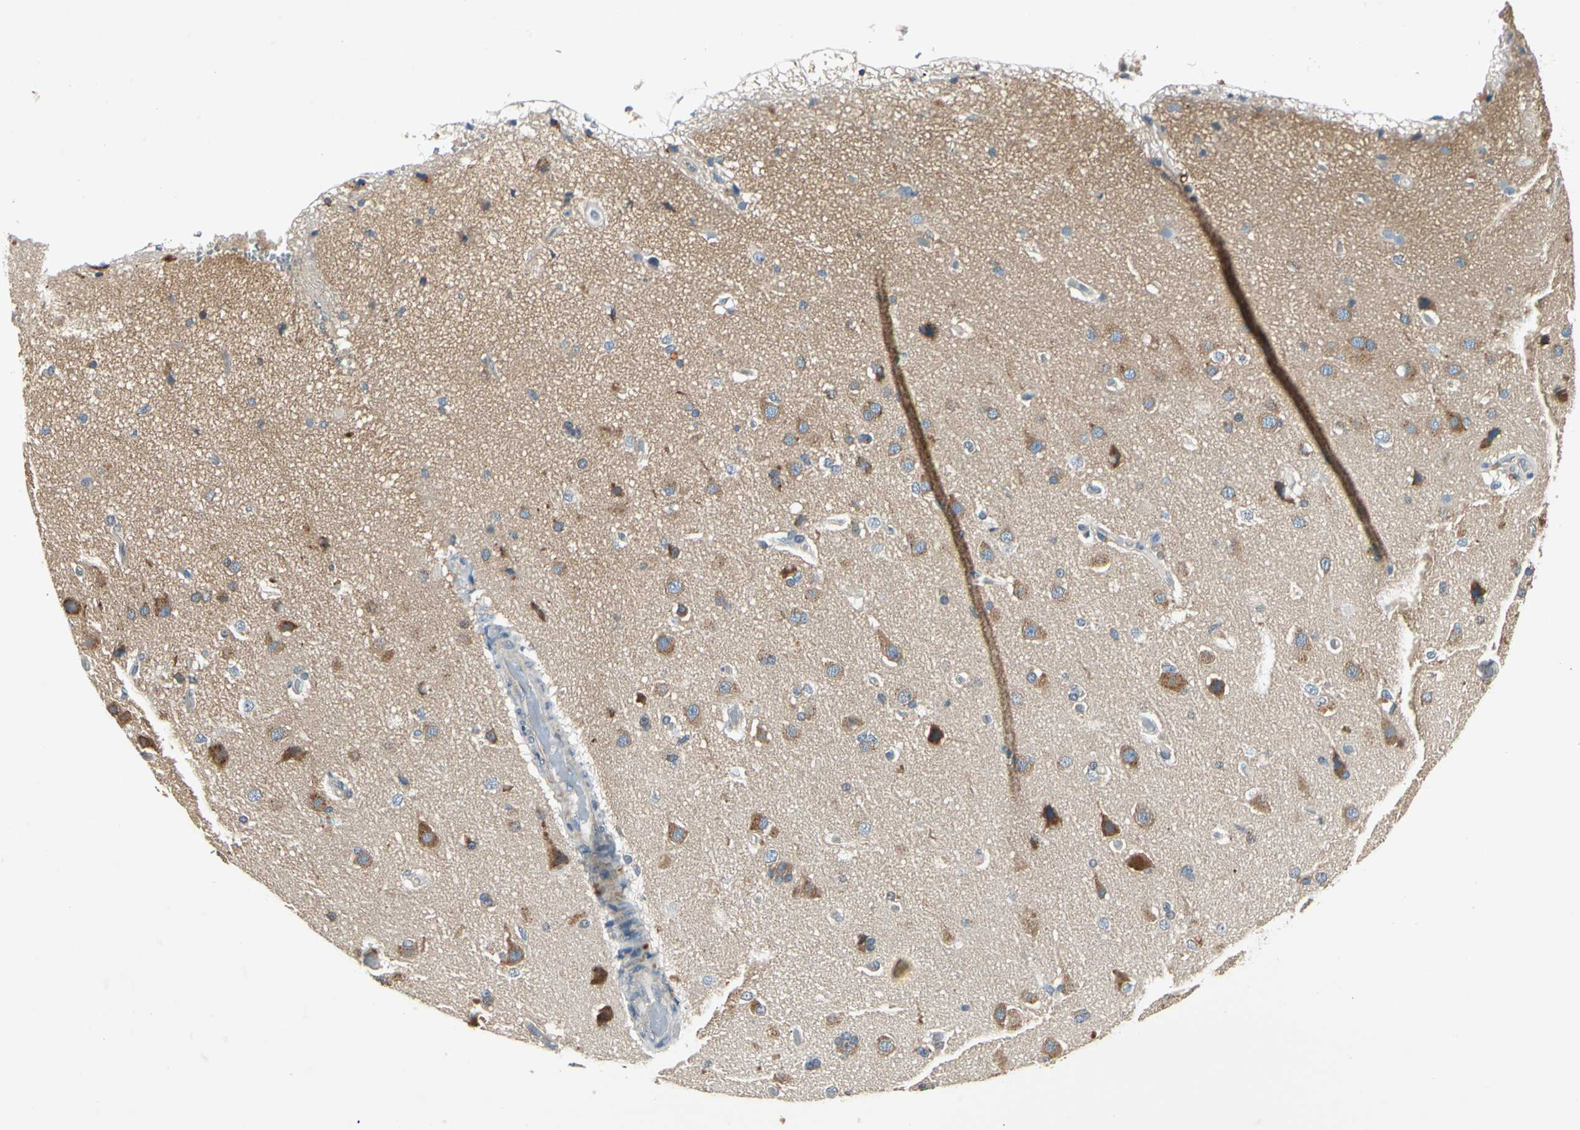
{"staining": {"intensity": "negative", "quantity": "none", "location": "none"}, "tissue": "cerebral cortex", "cell_type": "Endothelial cells", "image_type": "normal", "snomed": [{"axis": "morphology", "description": "Normal tissue, NOS"}, {"axis": "morphology", "description": "Glioma, malignant, High grade"}, {"axis": "topography", "description": "Cerebral cortex"}], "caption": "Immunohistochemistry (IHC) photomicrograph of normal cerebral cortex: human cerebral cortex stained with DAB displays no significant protein positivity in endothelial cells.", "gene": "ROCK2", "patient": {"sex": "male", "age": 77}}